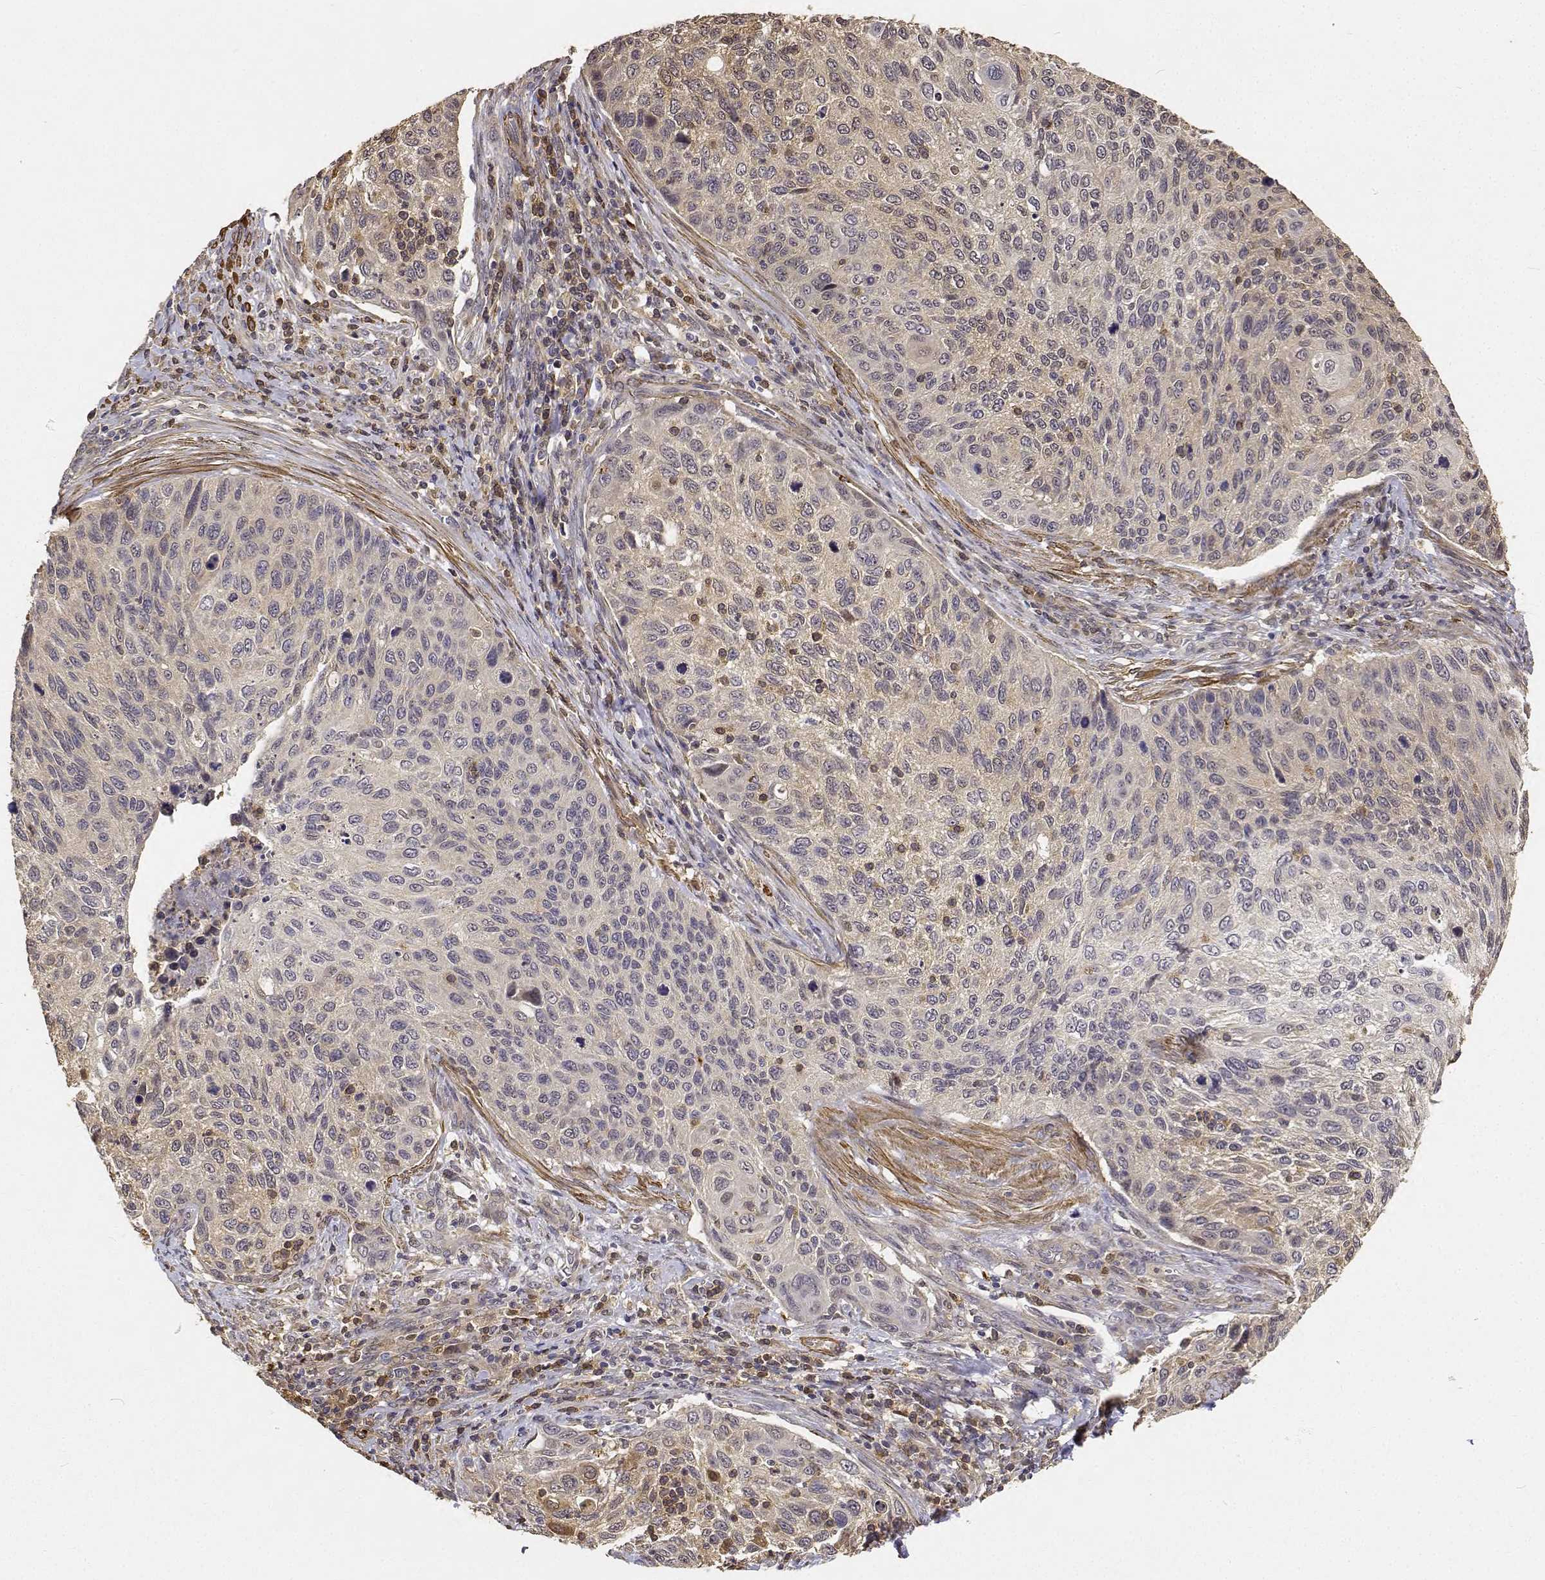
{"staining": {"intensity": "negative", "quantity": "none", "location": "none"}, "tissue": "cervical cancer", "cell_type": "Tumor cells", "image_type": "cancer", "snomed": [{"axis": "morphology", "description": "Squamous cell carcinoma, NOS"}, {"axis": "topography", "description": "Cervix"}], "caption": "Immunohistochemistry (IHC) histopathology image of neoplastic tissue: squamous cell carcinoma (cervical) stained with DAB reveals no significant protein positivity in tumor cells.", "gene": "PCID2", "patient": {"sex": "female", "age": 70}}